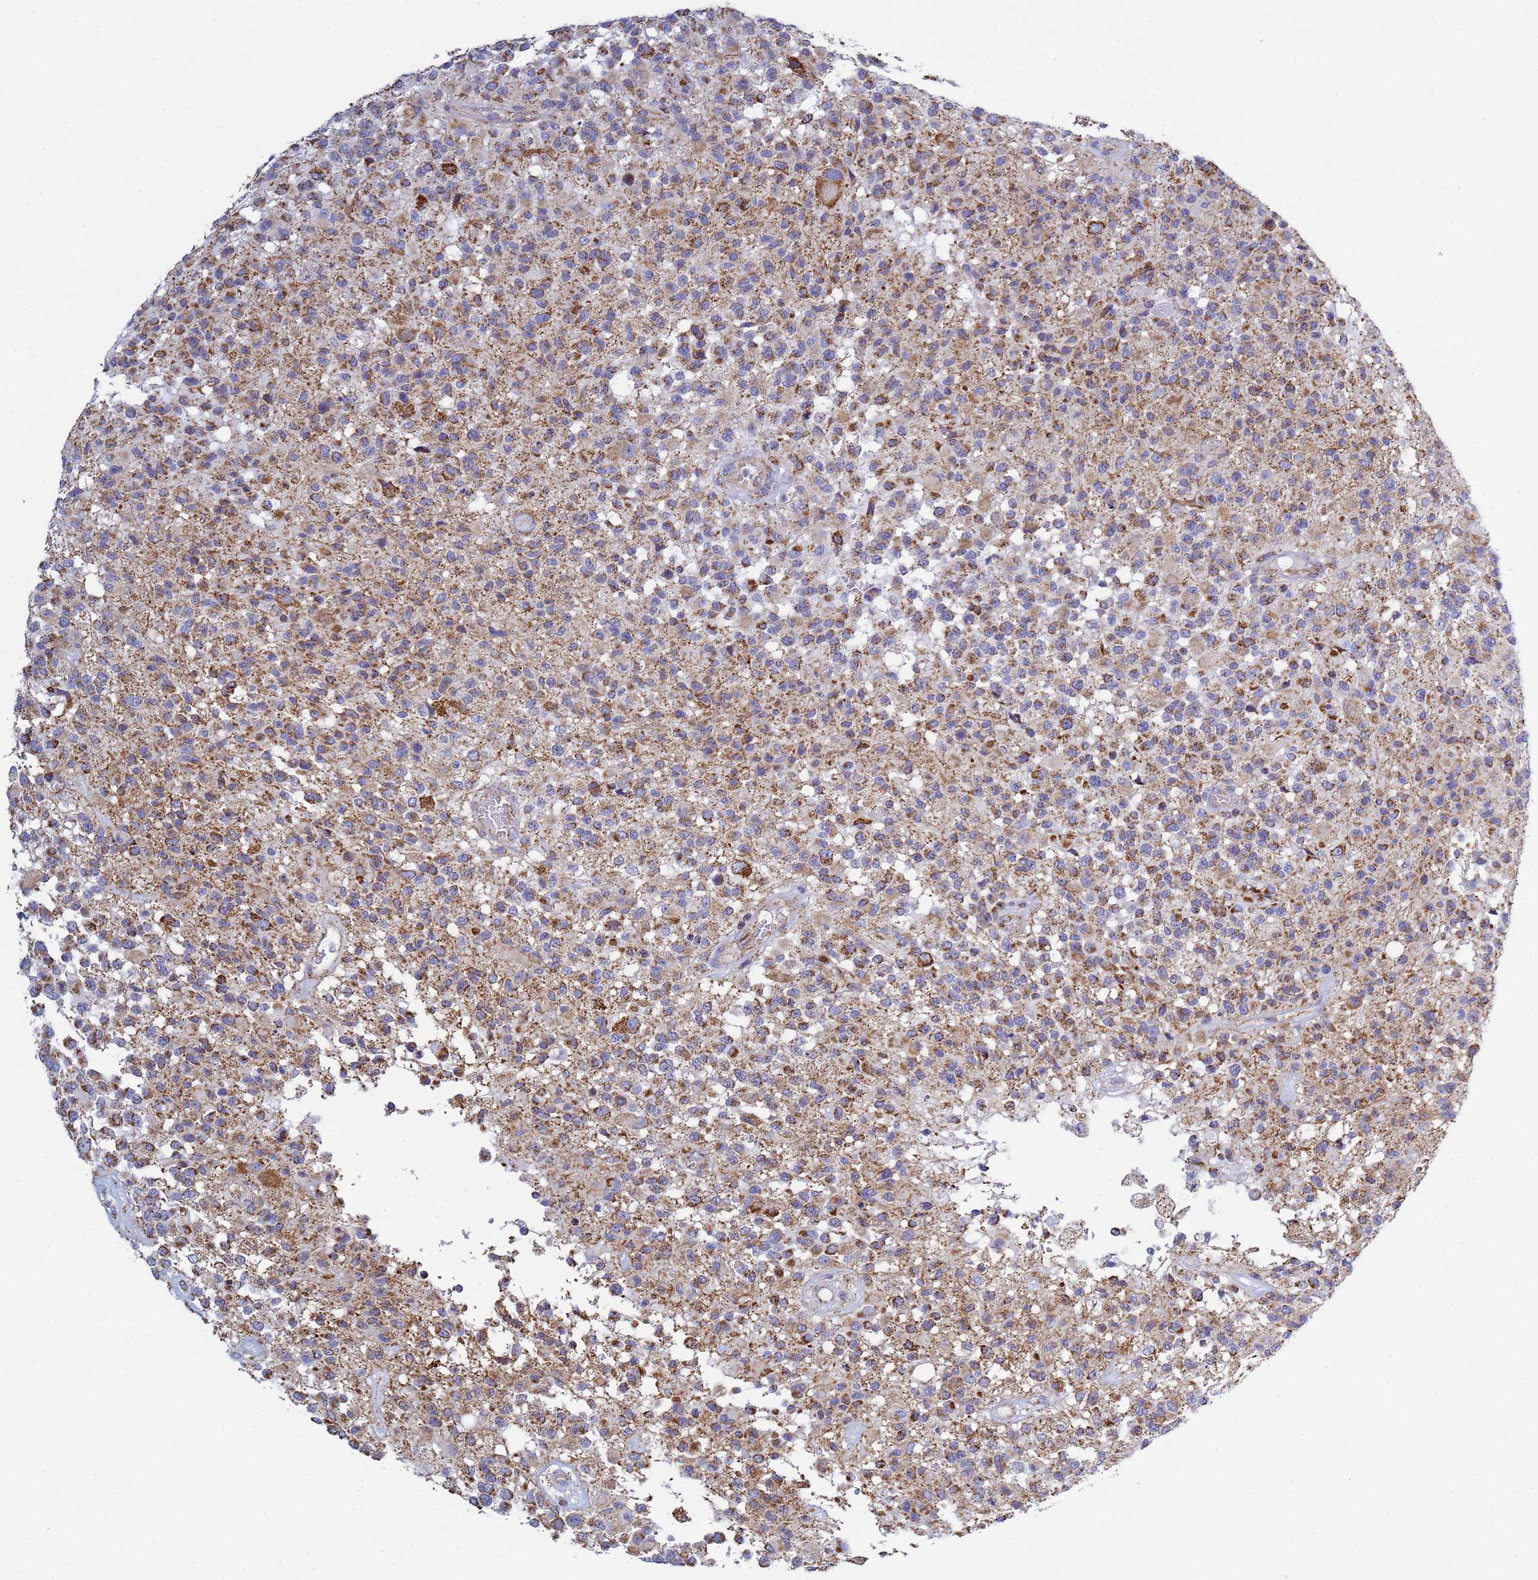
{"staining": {"intensity": "moderate", "quantity": ">75%", "location": "cytoplasmic/membranous"}, "tissue": "glioma", "cell_type": "Tumor cells", "image_type": "cancer", "snomed": [{"axis": "morphology", "description": "Glioma, malignant, High grade"}, {"axis": "morphology", "description": "Glioblastoma, NOS"}, {"axis": "topography", "description": "Brain"}], "caption": "Malignant high-grade glioma was stained to show a protein in brown. There is medium levels of moderate cytoplasmic/membranous staining in about >75% of tumor cells.", "gene": "COQ4", "patient": {"sex": "male", "age": 60}}